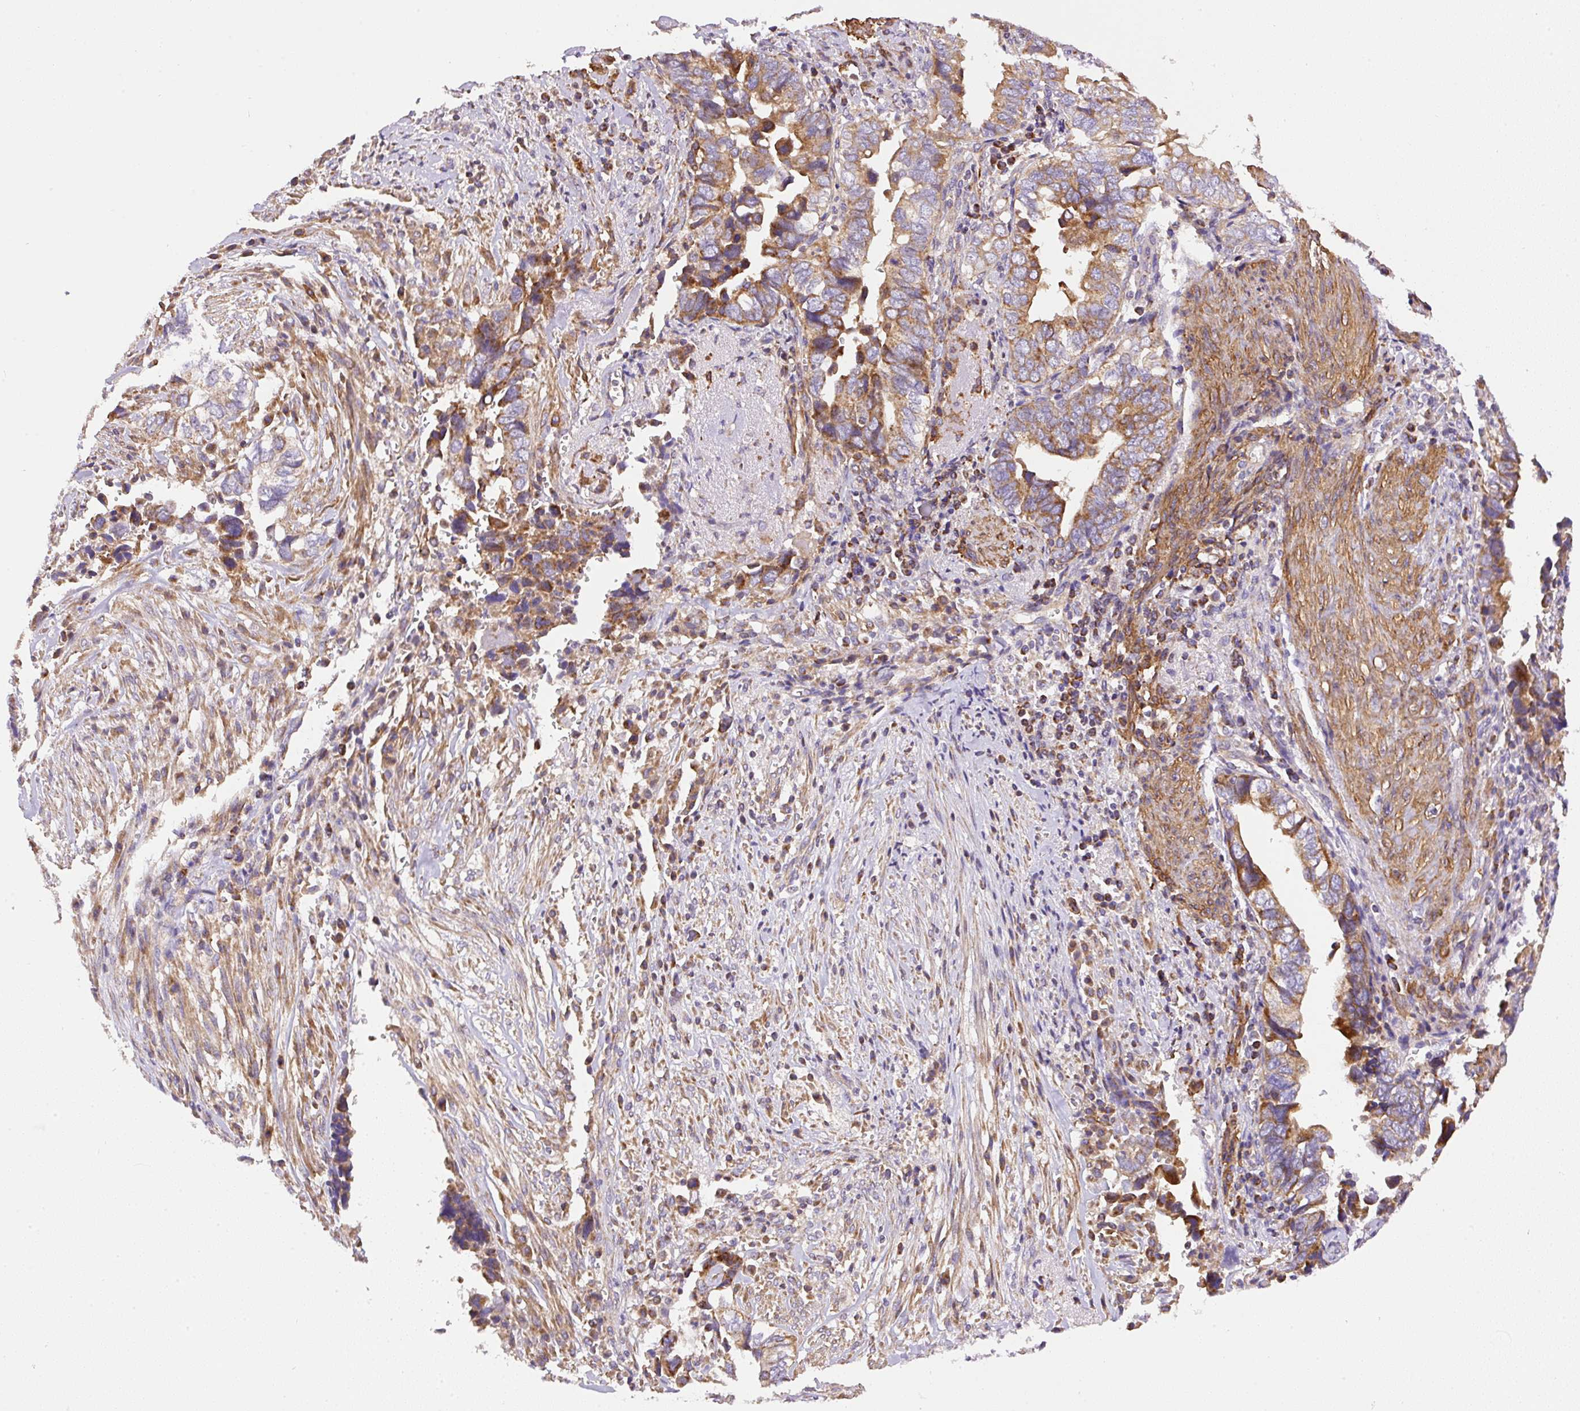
{"staining": {"intensity": "moderate", "quantity": ">75%", "location": "cytoplasmic/membranous"}, "tissue": "liver cancer", "cell_type": "Tumor cells", "image_type": "cancer", "snomed": [{"axis": "morphology", "description": "Cholangiocarcinoma"}, {"axis": "topography", "description": "Liver"}], "caption": "Moderate cytoplasmic/membranous expression for a protein is identified in about >75% of tumor cells of cholangiocarcinoma (liver) using immunohistochemistry (IHC).", "gene": "NDUFAF2", "patient": {"sex": "female", "age": 79}}